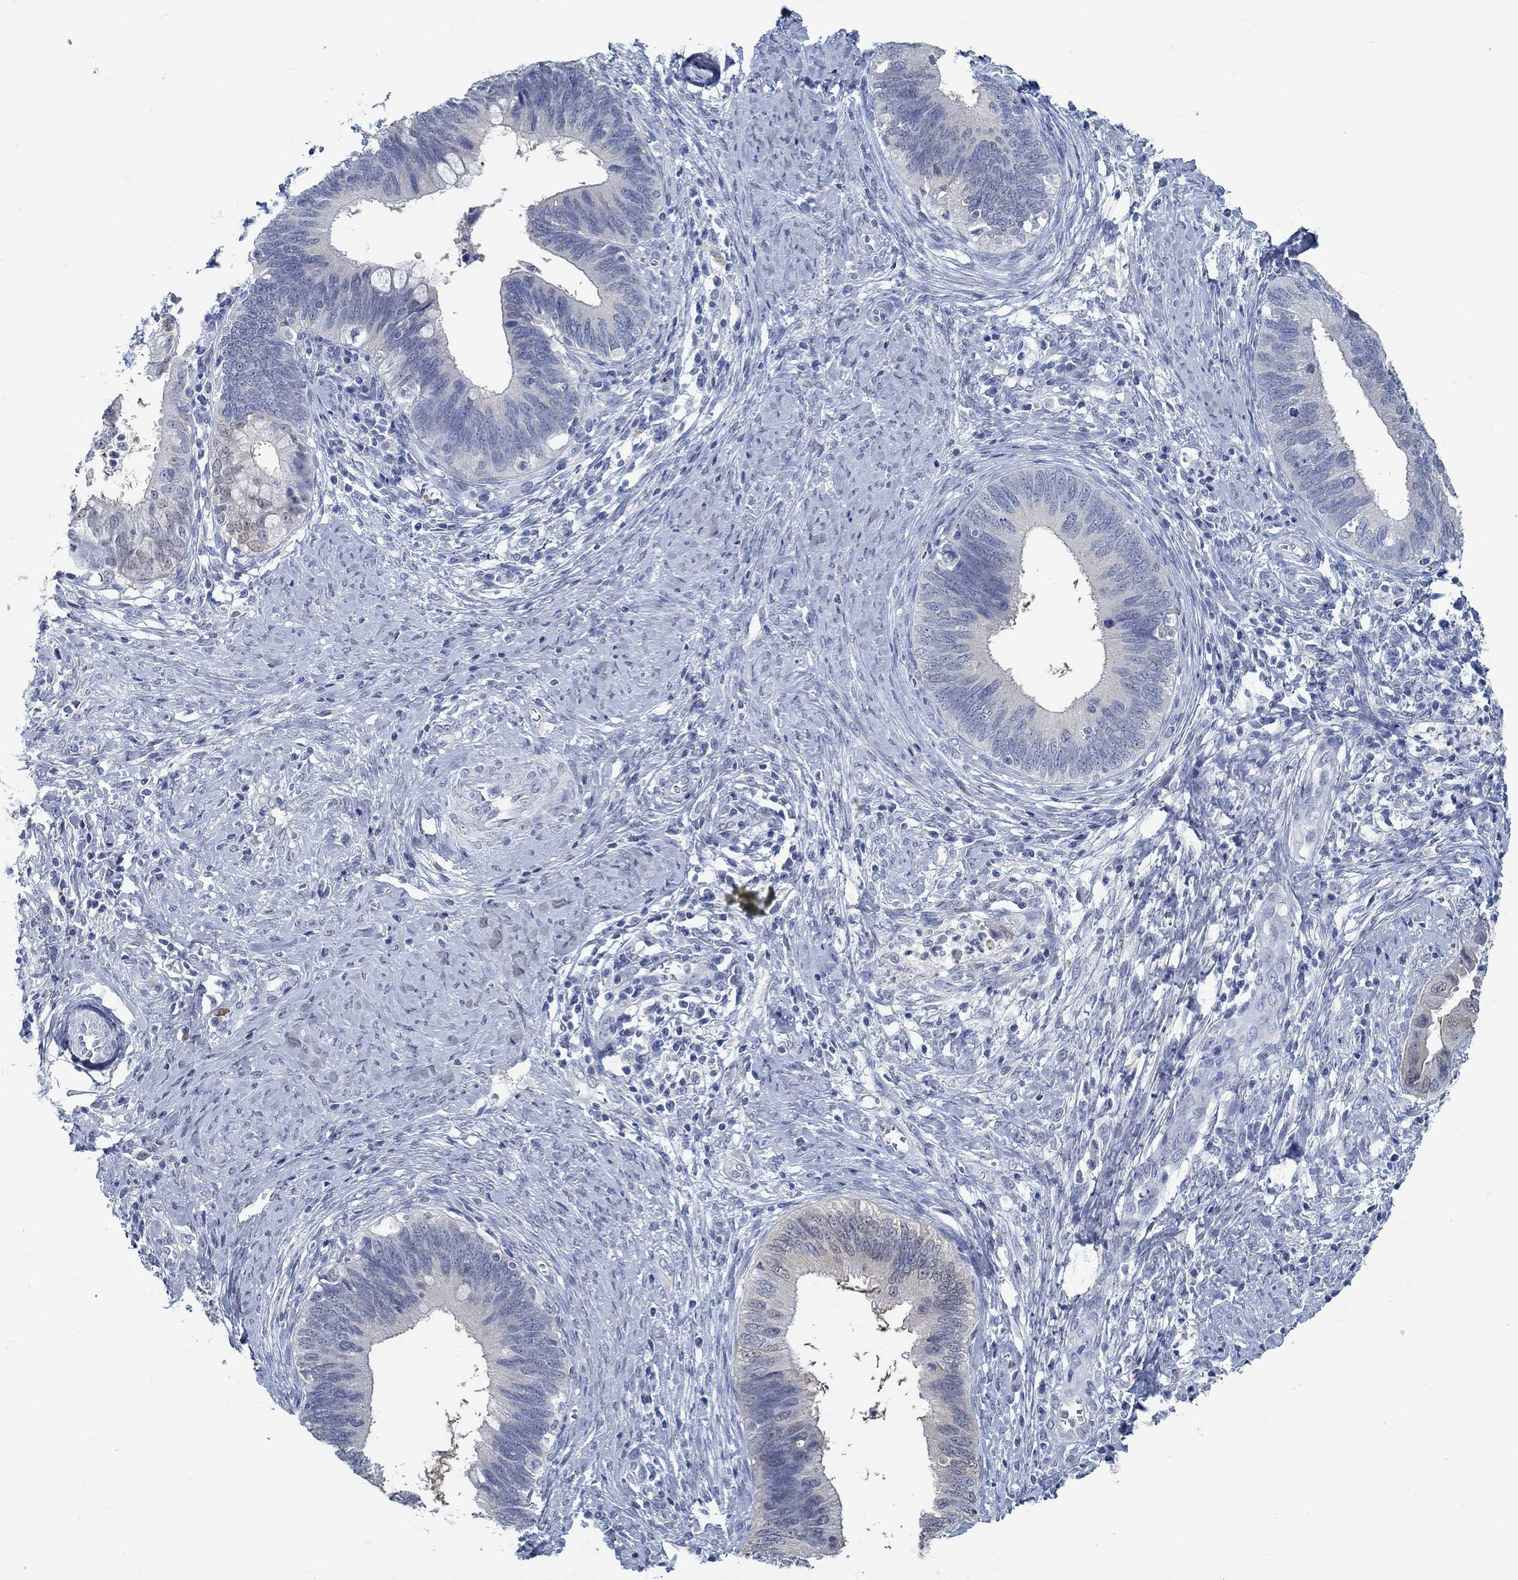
{"staining": {"intensity": "negative", "quantity": "none", "location": "none"}, "tissue": "cervical cancer", "cell_type": "Tumor cells", "image_type": "cancer", "snomed": [{"axis": "morphology", "description": "Adenocarcinoma, NOS"}, {"axis": "topography", "description": "Cervix"}], "caption": "Immunohistochemistry (IHC) photomicrograph of neoplastic tissue: human cervical cancer (adenocarcinoma) stained with DAB (3,3'-diaminobenzidine) reveals no significant protein staining in tumor cells.", "gene": "TEKT4", "patient": {"sex": "female", "age": 42}}